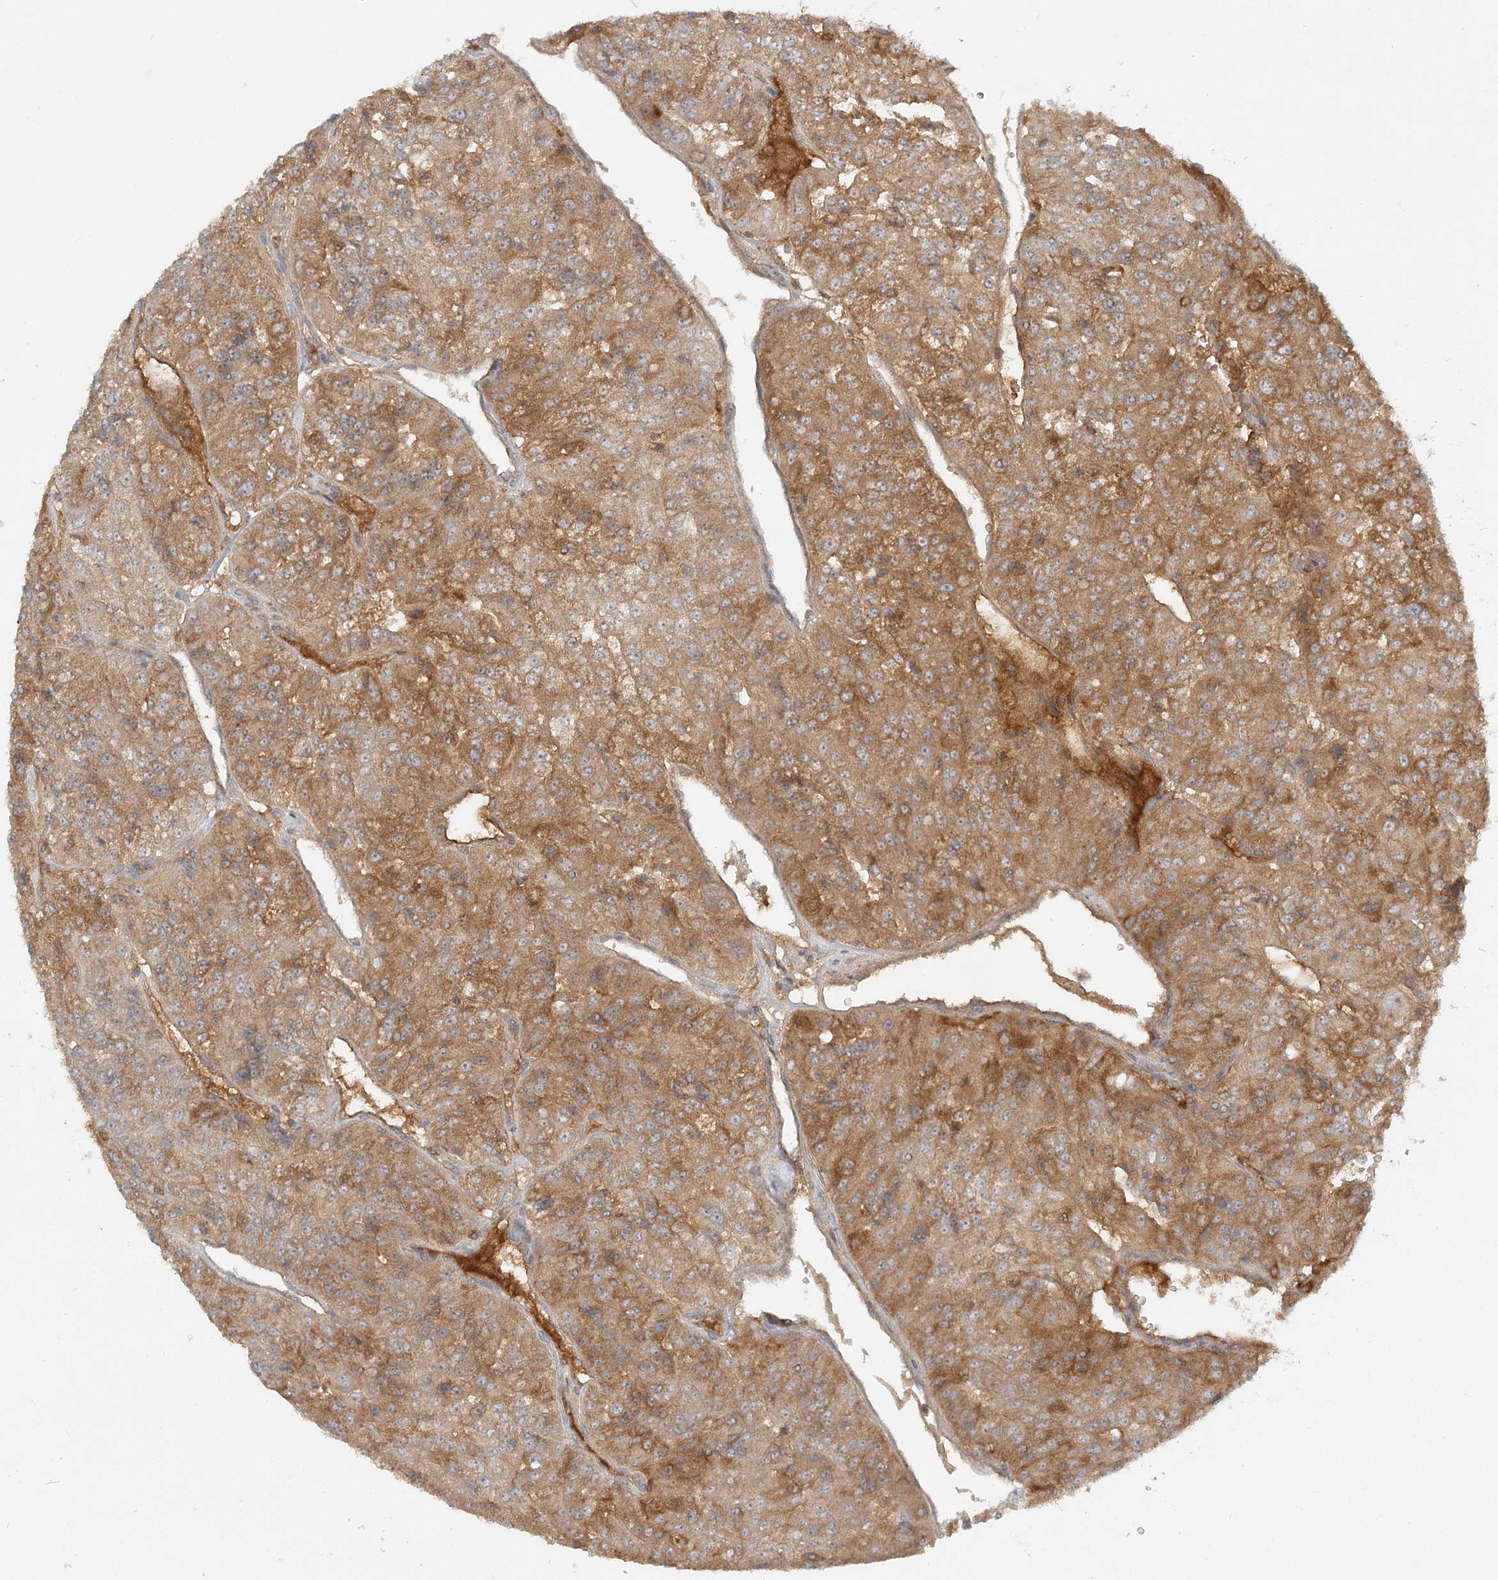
{"staining": {"intensity": "moderate", "quantity": ">75%", "location": "cytoplasmic/membranous"}, "tissue": "renal cancer", "cell_type": "Tumor cells", "image_type": "cancer", "snomed": [{"axis": "morphology", "description": "Adenocarcinoma, NOS"}, {"axis": "topography", "description": "Kidney"}], "caption": "Renal cancer (adenocarcinoma) was stained to show a protein in brown. There is medium levels of moderate cytoplasmic/membranous staining in approximately >75% of tumor cells.", "gene": "ARL13A", "patient": {"sex": "female", "age": 63}}